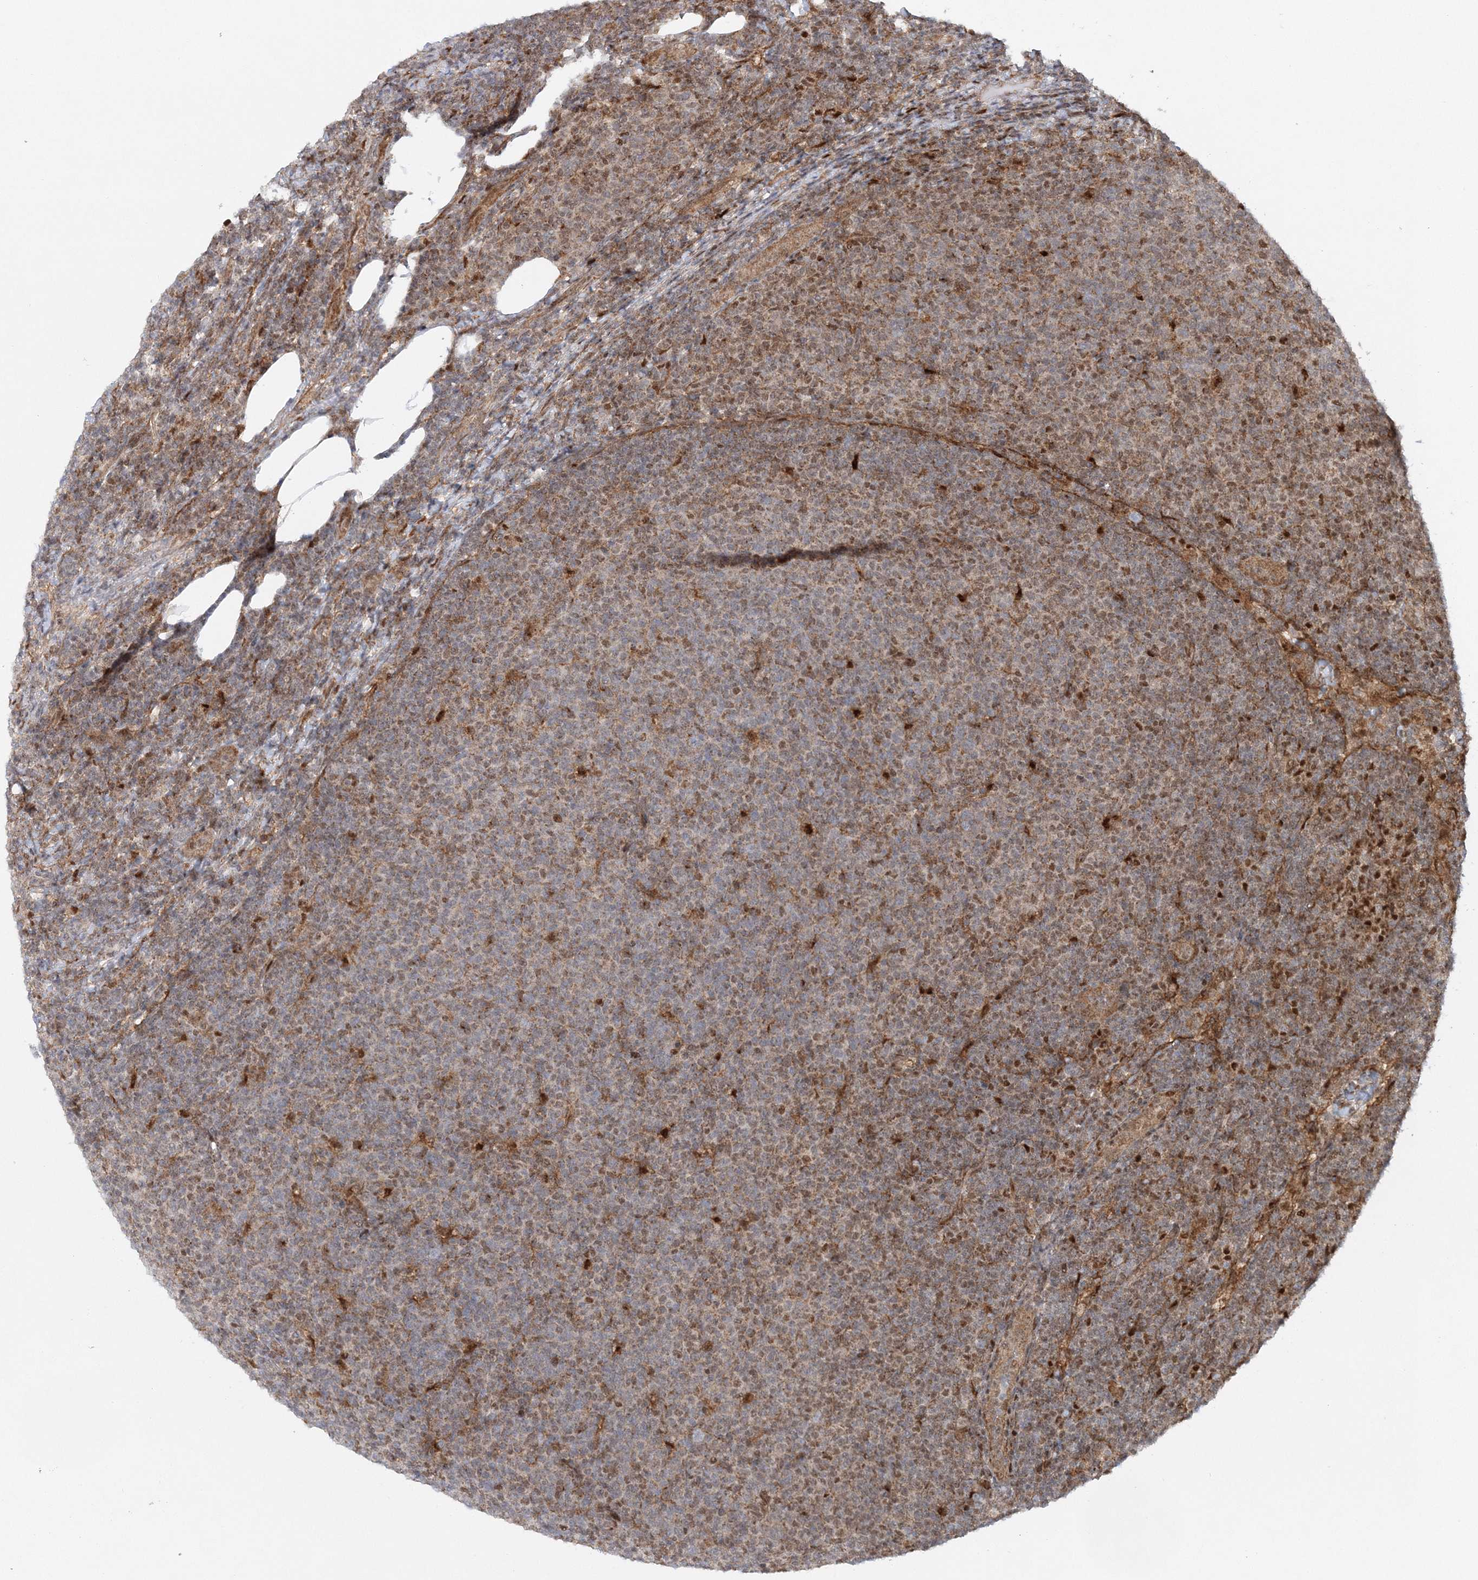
{"staining": {"intensity": "weak", "quantity": "<25%", "location": "cytoplasmic/membranous"}, "tissue": "lymphoma", "cell_type": "Tumor cells", "image_type": "cancer", "snomed": [{"axis": "morphology", "description": "Malignant lymphoma, non-Hodgkin's type, Low grade"}, {"axis": "topography", "description": "Lymph node"}], "caption": "A high-resolution micrograph shows immunohistochemistry staining of low-grade malignant lymphoma, non-Hodgkin's type, which shows no significant staining in tumor cells.", "gene": "RAB11FIP2", "patient": {"sex": "male", "age": 66}}